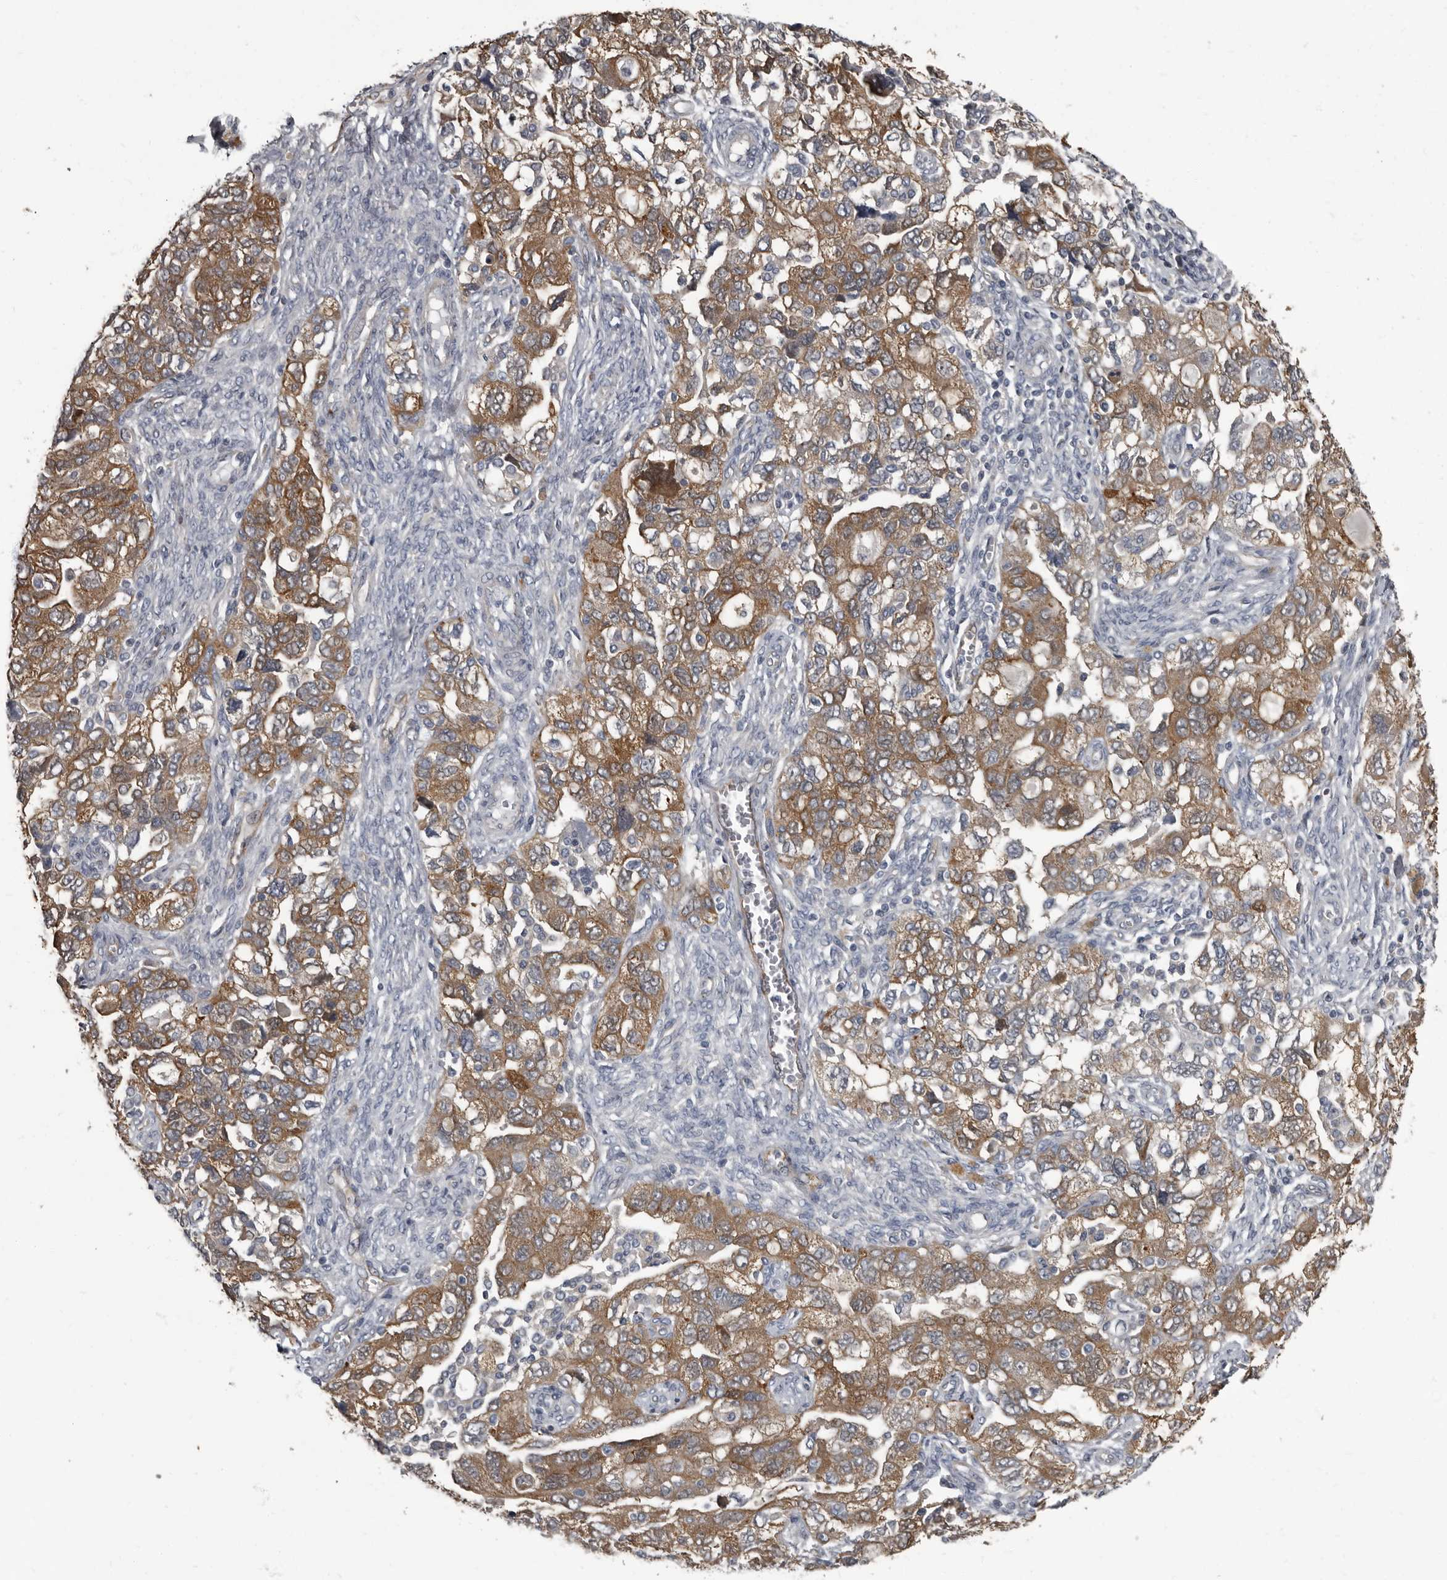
{"staining": {"intensity": "moderate", "quantity": ">75%", "location": "cytoplasmic/membranous"}, "tissue": "ovarian cancer", "cell_type": "Tumor cells", "image_type": "cancer", "snomed": [{"axis": "morphology", "description": "Carcinoma, NOS"}, {"axis": "morphology", "description": "Cystadenocarcinoma, serous, NOS"}, {"axis": "topography", "description": "Ovary"}], "caption": "Moderate cytoplasmic/membranous positivity is appreciated in about >75% of tumor cells in carcinoma (ovarian).", "gene": "TPD52L1", "patient": {"sex": "female", "age": 69}}